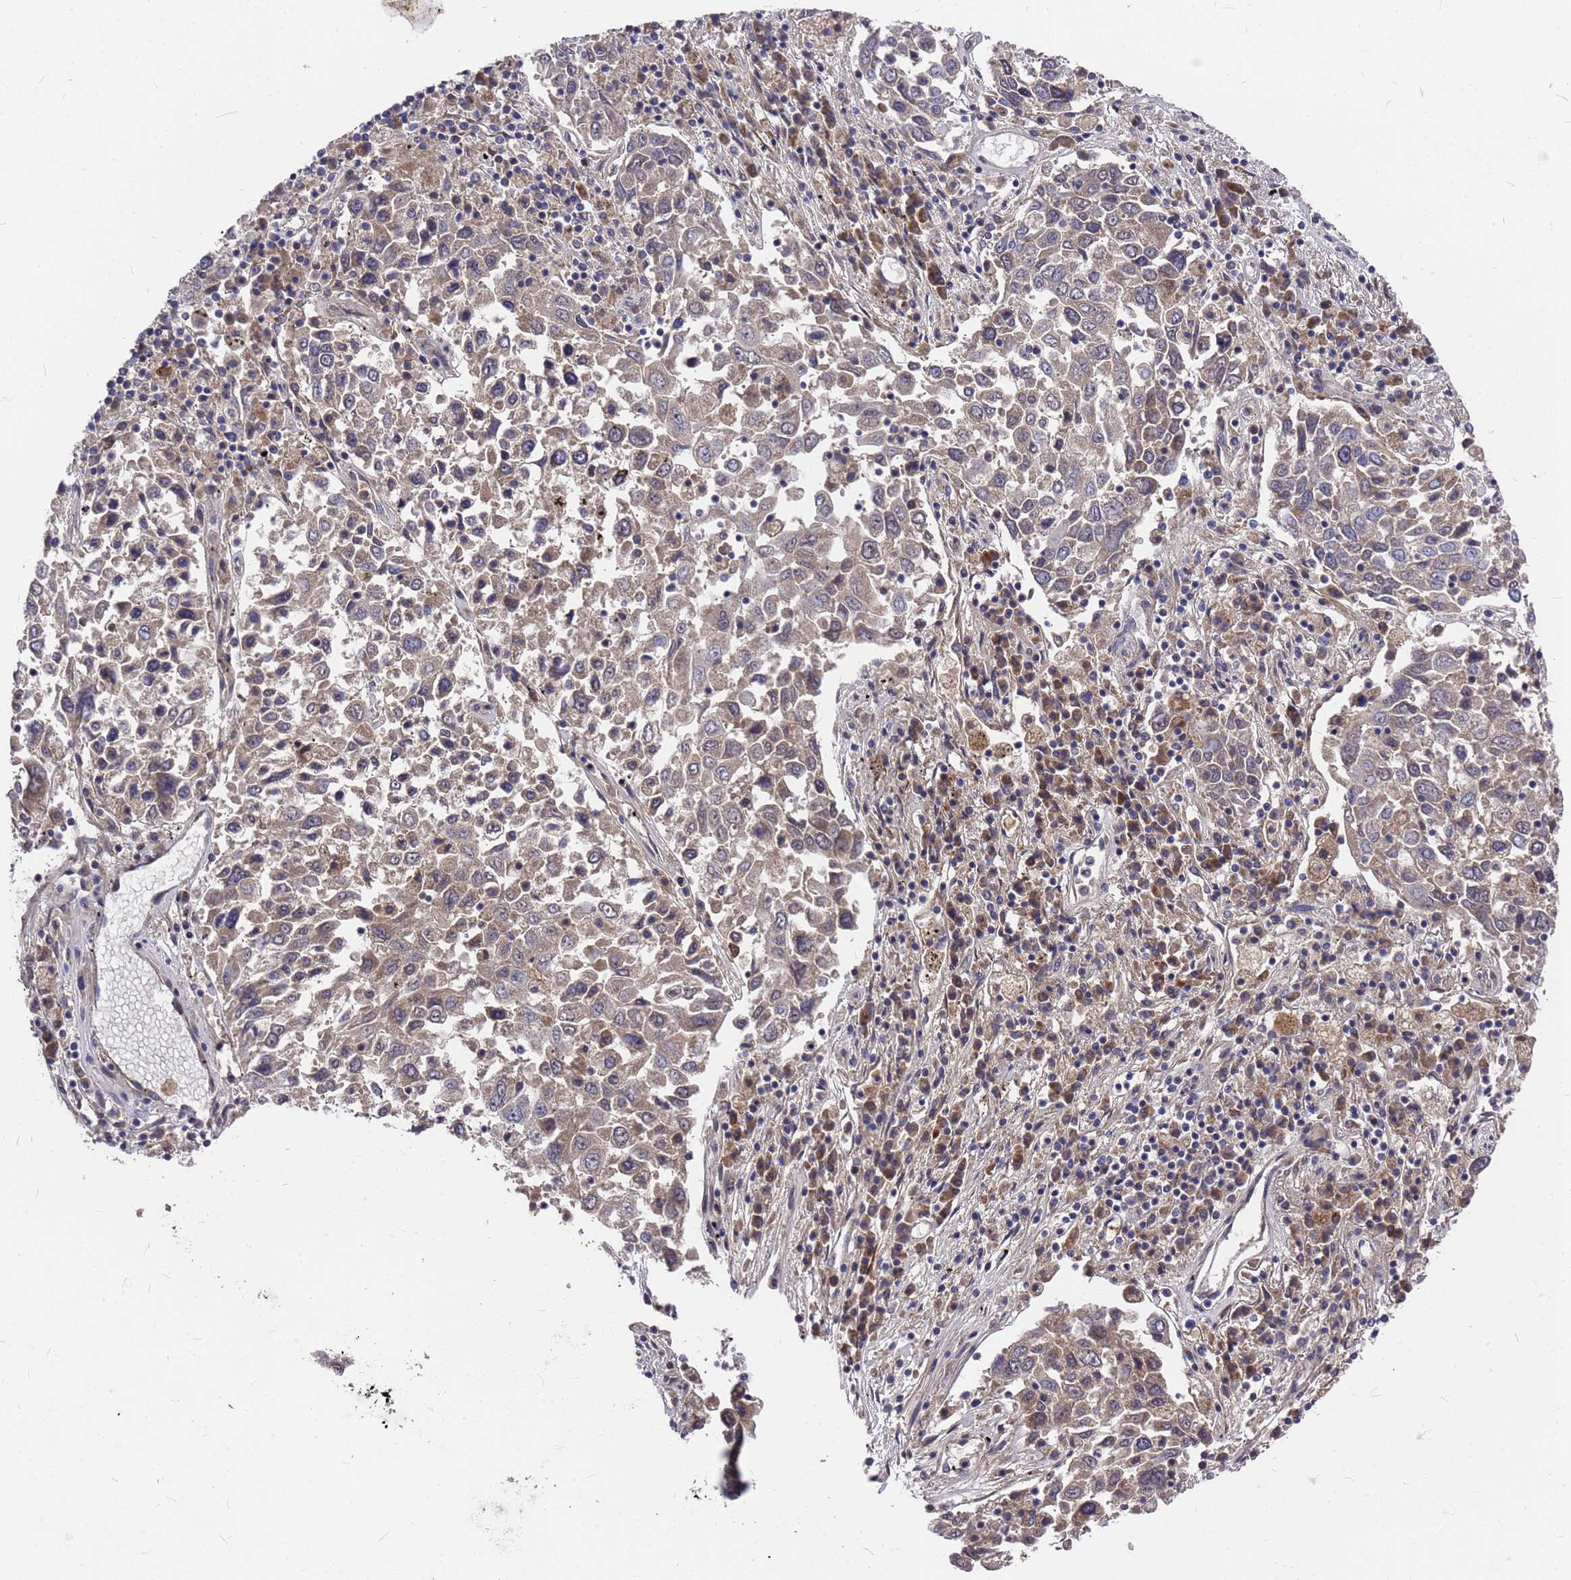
{"staining": {"intensity": "weak", "quantity": "<25%", "location": "cytoplasmic/membranous"}, "tissue": "lung cancer", "cell_type": "Tumor cells", "image_type": "cancer", "snomed": [{"axis": "morphology", "description": "Squamous cell carcinoma, NOS"}, {"axis": "topography", "description": "Lung"}], "caption": "The immunohistochemistry (IHC) photomicrograph has no significant expression in tumor cells of lung cancer (squamous cell carcinoma) tissue. (Brightfield microscopy of DAB (3,3'-diaminobenzidine) immunohistochemistry (IHC) at high magnification).", "gene": "ZNF717", "patient": {"sex": "male", "age": 65}}